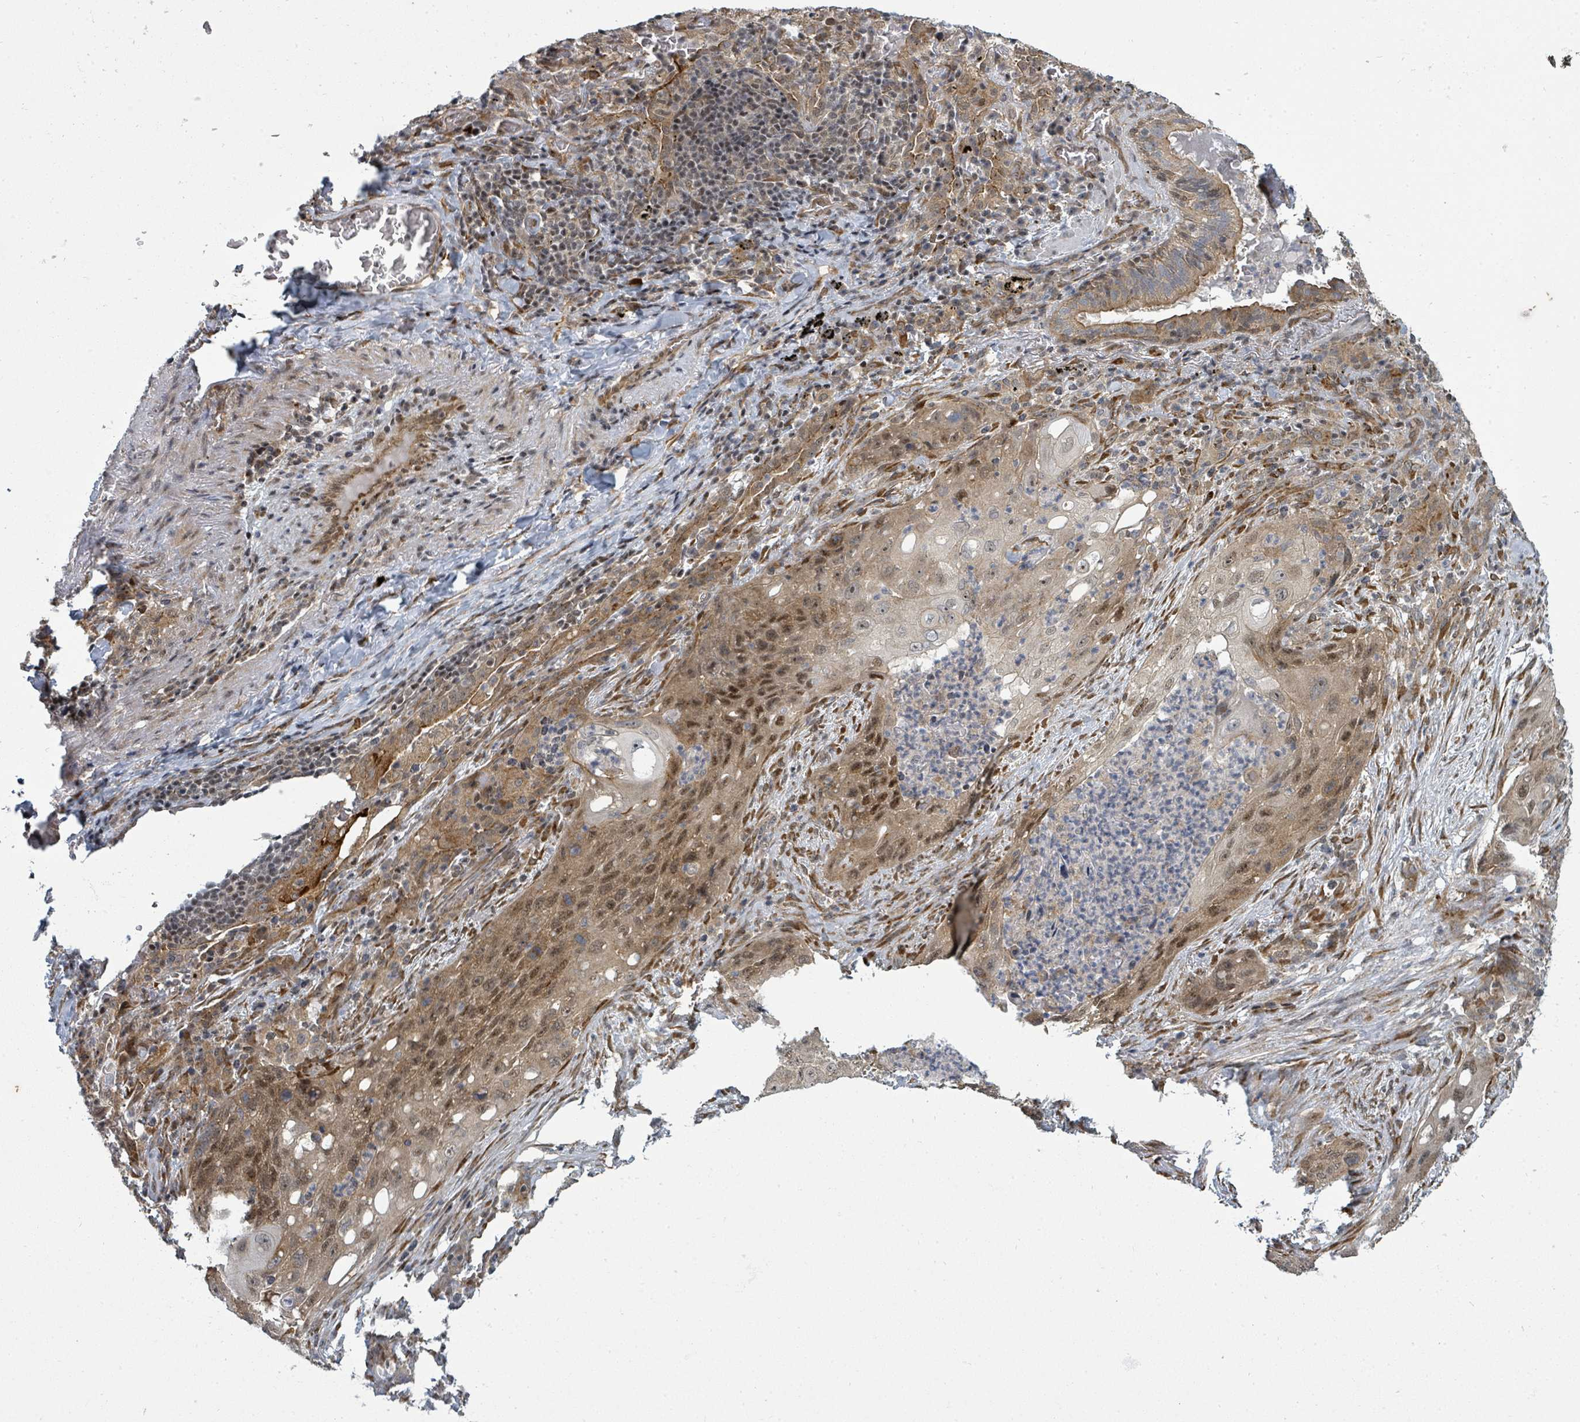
{"staining": {"intensity": "moderate", "quantity": ">75%", "location": "nuclear"}, "tissue": "lung cancer", "cell_type": "Tumor cells", "image_type": "cancer", "snomed": [{"axis": "morphology", "description": "Squamous cell carcinoma, NOS"}, {"axis": "topography", "description": "Lung"}], "caption": "About >75% of tumor cells in human lung squamous cell carcinoma reveal moderate nuclear protein staining as visualized by brown immunohistochemical staining.", "gene": "PSMG2", "patient": {"sex": "female", "age": 63}}